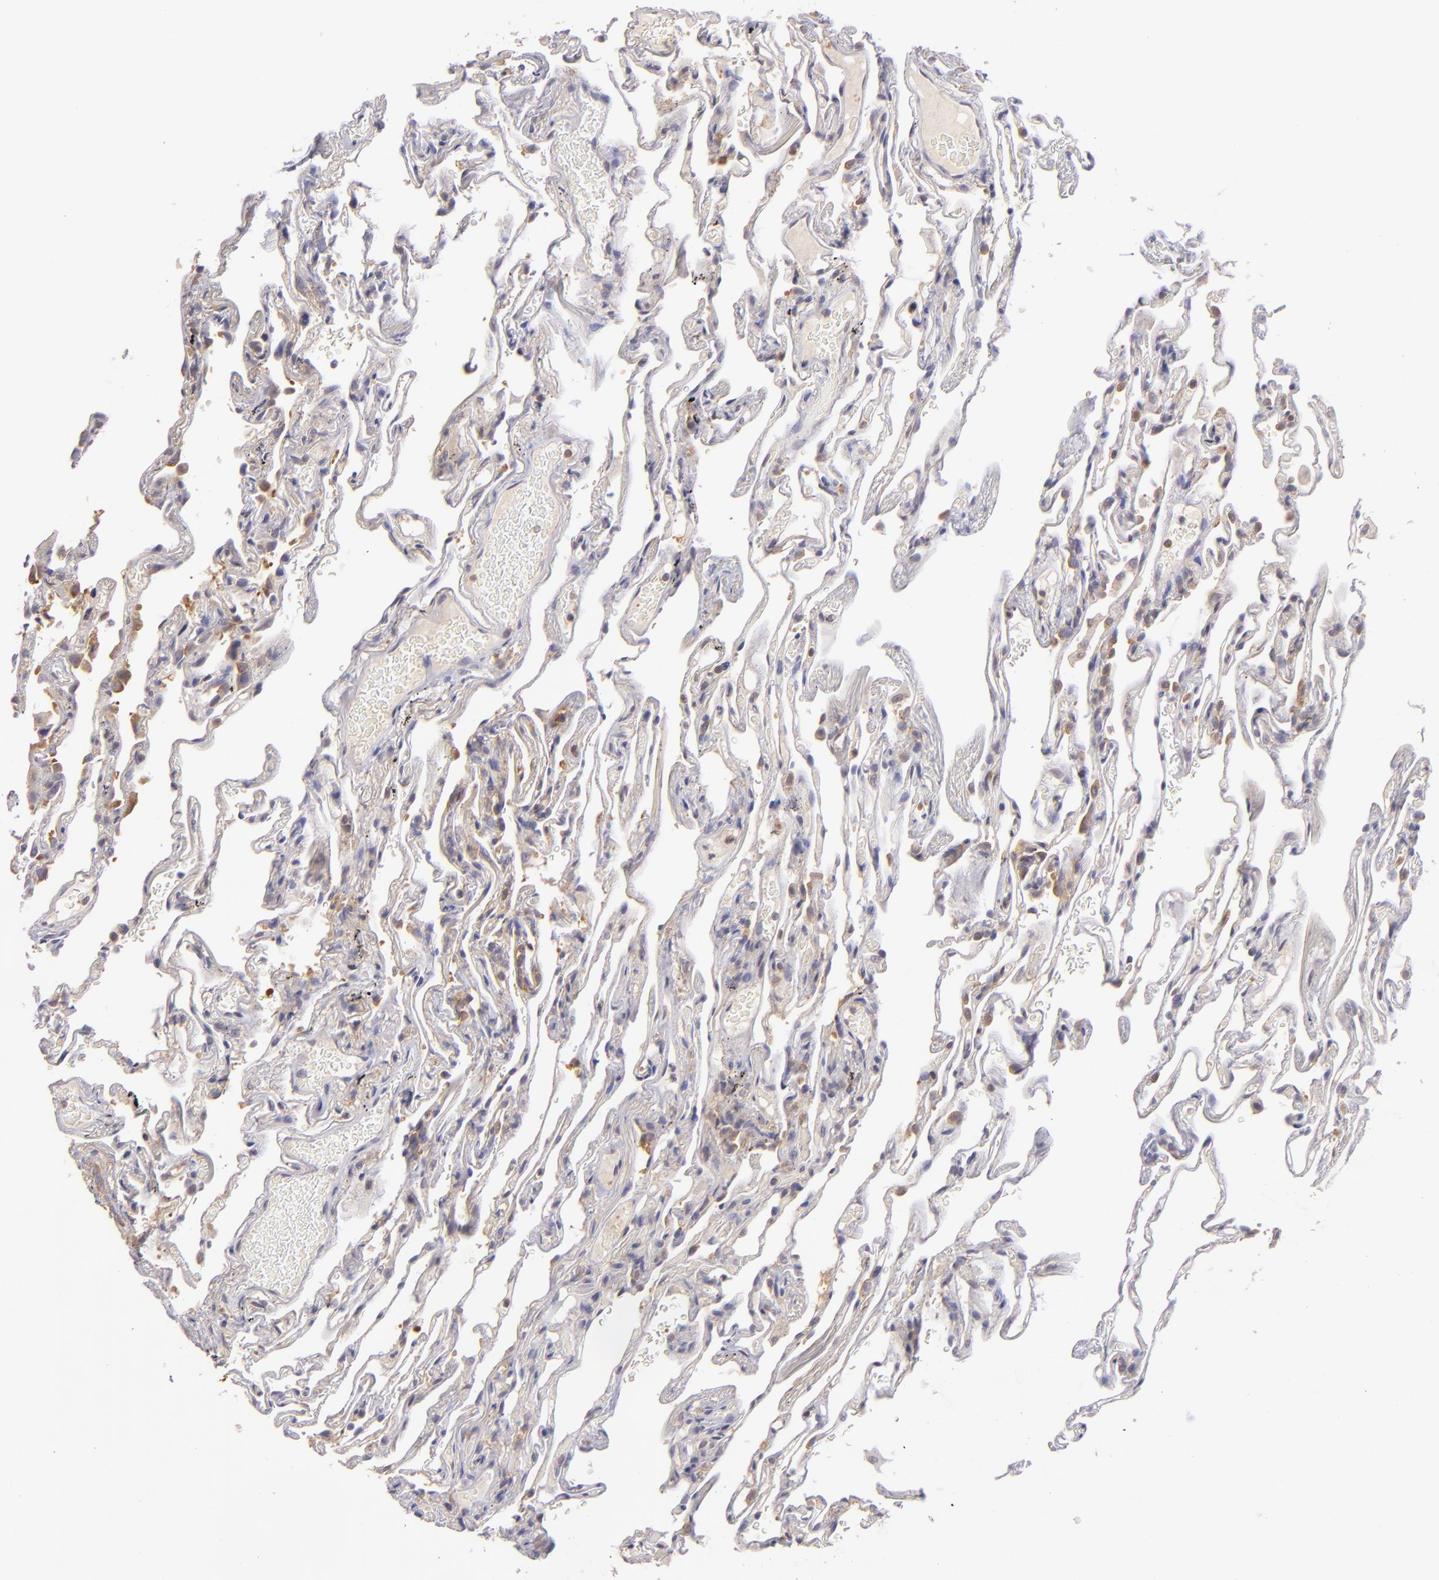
{"staining": {"intensity": "moderate", "quantity": "25%-75%", "location": "cytoplasmic/membranous"}, "tissue": "lung", "cell_type": "Alveolar cells", "image_type": "normal", "snomed": [{"axis": "morphology", "description": "Normal tissue, NOS"}, {"axis": "morphology", "description": "Inflammation, NOS"}, {"axis": "topography", "description": "Lung"}], "caption": "Protein analysis of benign lung exhibits moderate cytoplasmic/membranous positivity in approximately 25%-75% of alveolar cells.", "gene": "PTPN13", "patient": {"sex": "male", "age": 69}}